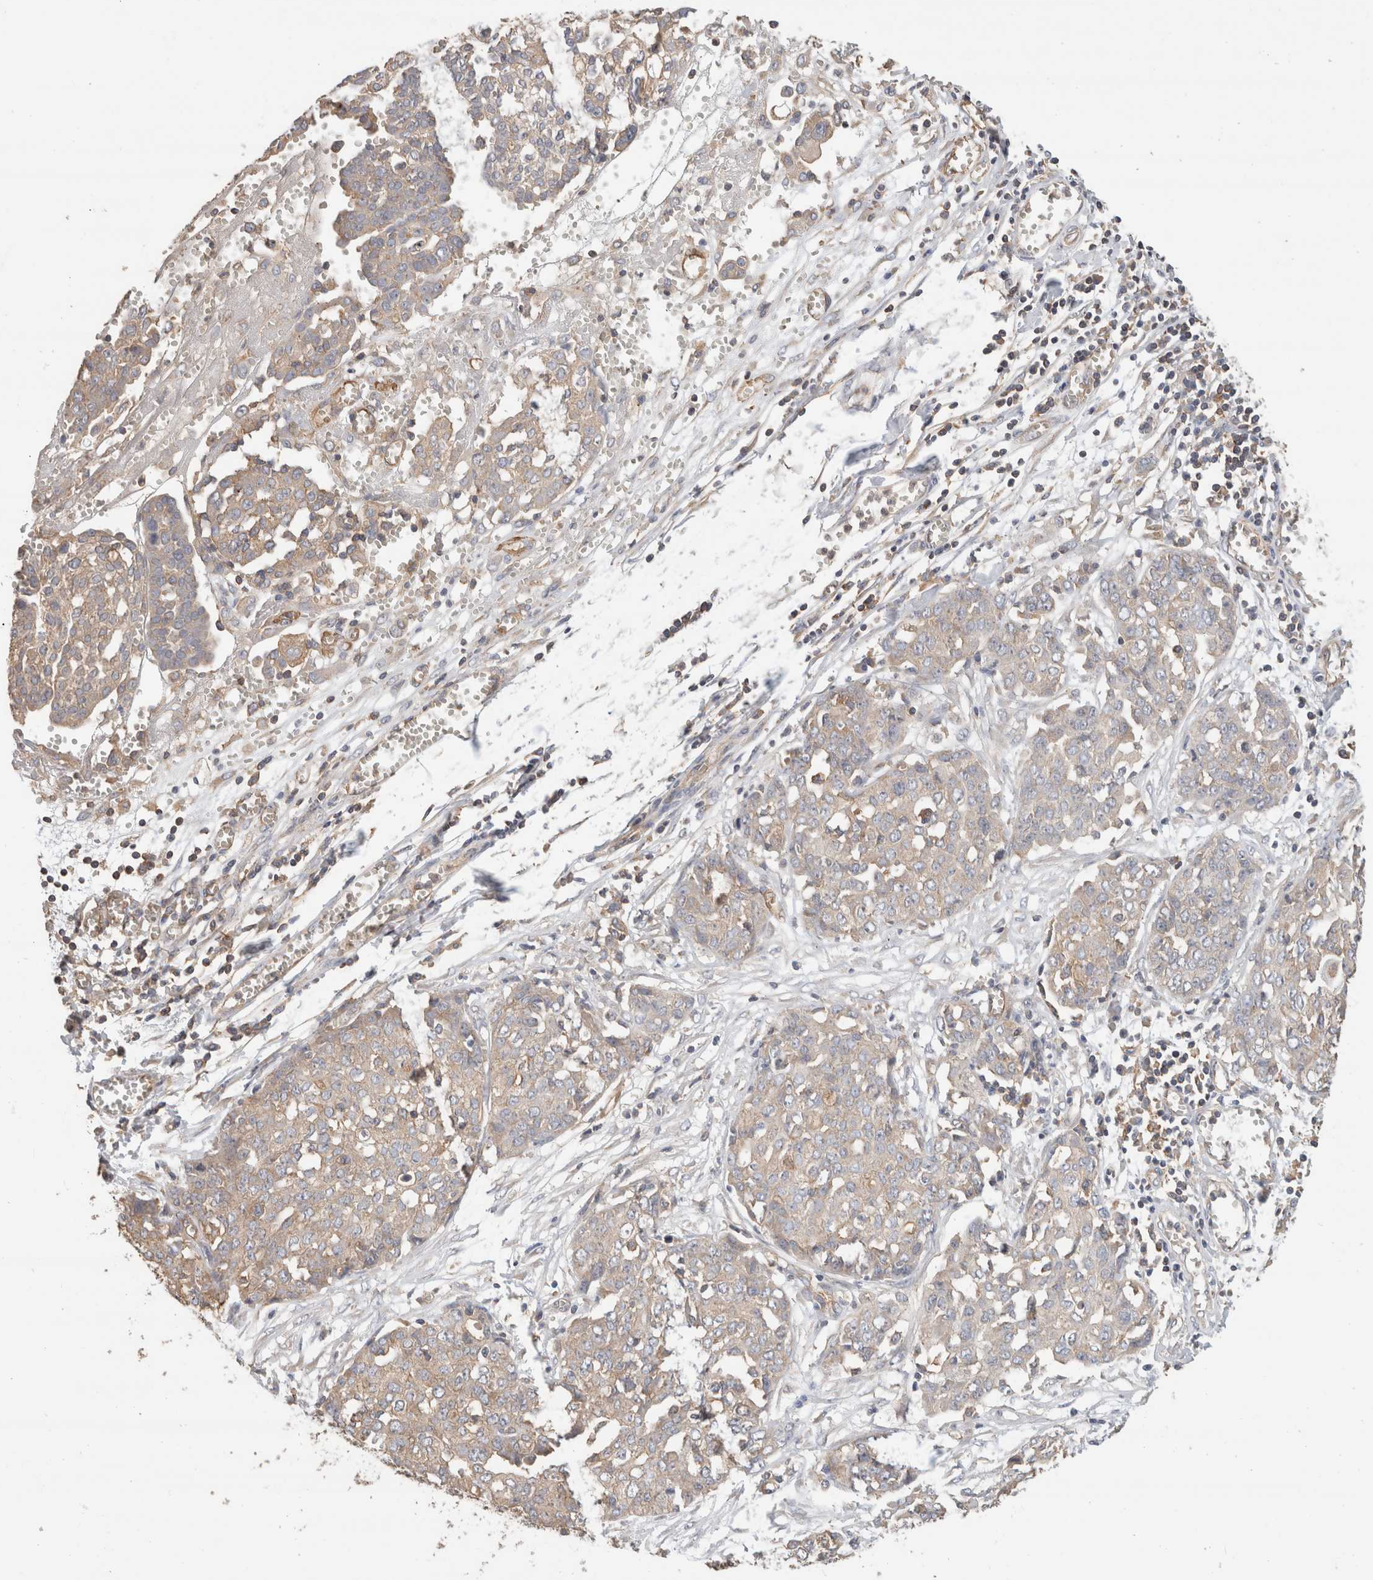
{"staining": {"intensity": "weak", "quantity": "<25%", "location": "cytoplasmic/membranous"}, "tissue": "ovarian cancer", "cell_type": "Tumor cells", "image_type": "cancer", "snomed": [{"axis": "morphology", "description": "Cystadenocarcinoma, serous, NOS"}, {"axis": "topography", "description": "Soft tissue"}, {"axis": "topography", "description": "Ovary"}], "caption": "DAB immunohistochemical staining of human ovarian serous cystadenocarcinoma shows no significant positivity in tumor cells. (DAB (3,3'-diaminobenzidine) immunohistochemistry (IHC) with hematoxylin counter stain).", "gene": "CFAP418", "patient": {"sex": "female", "age": 57}}